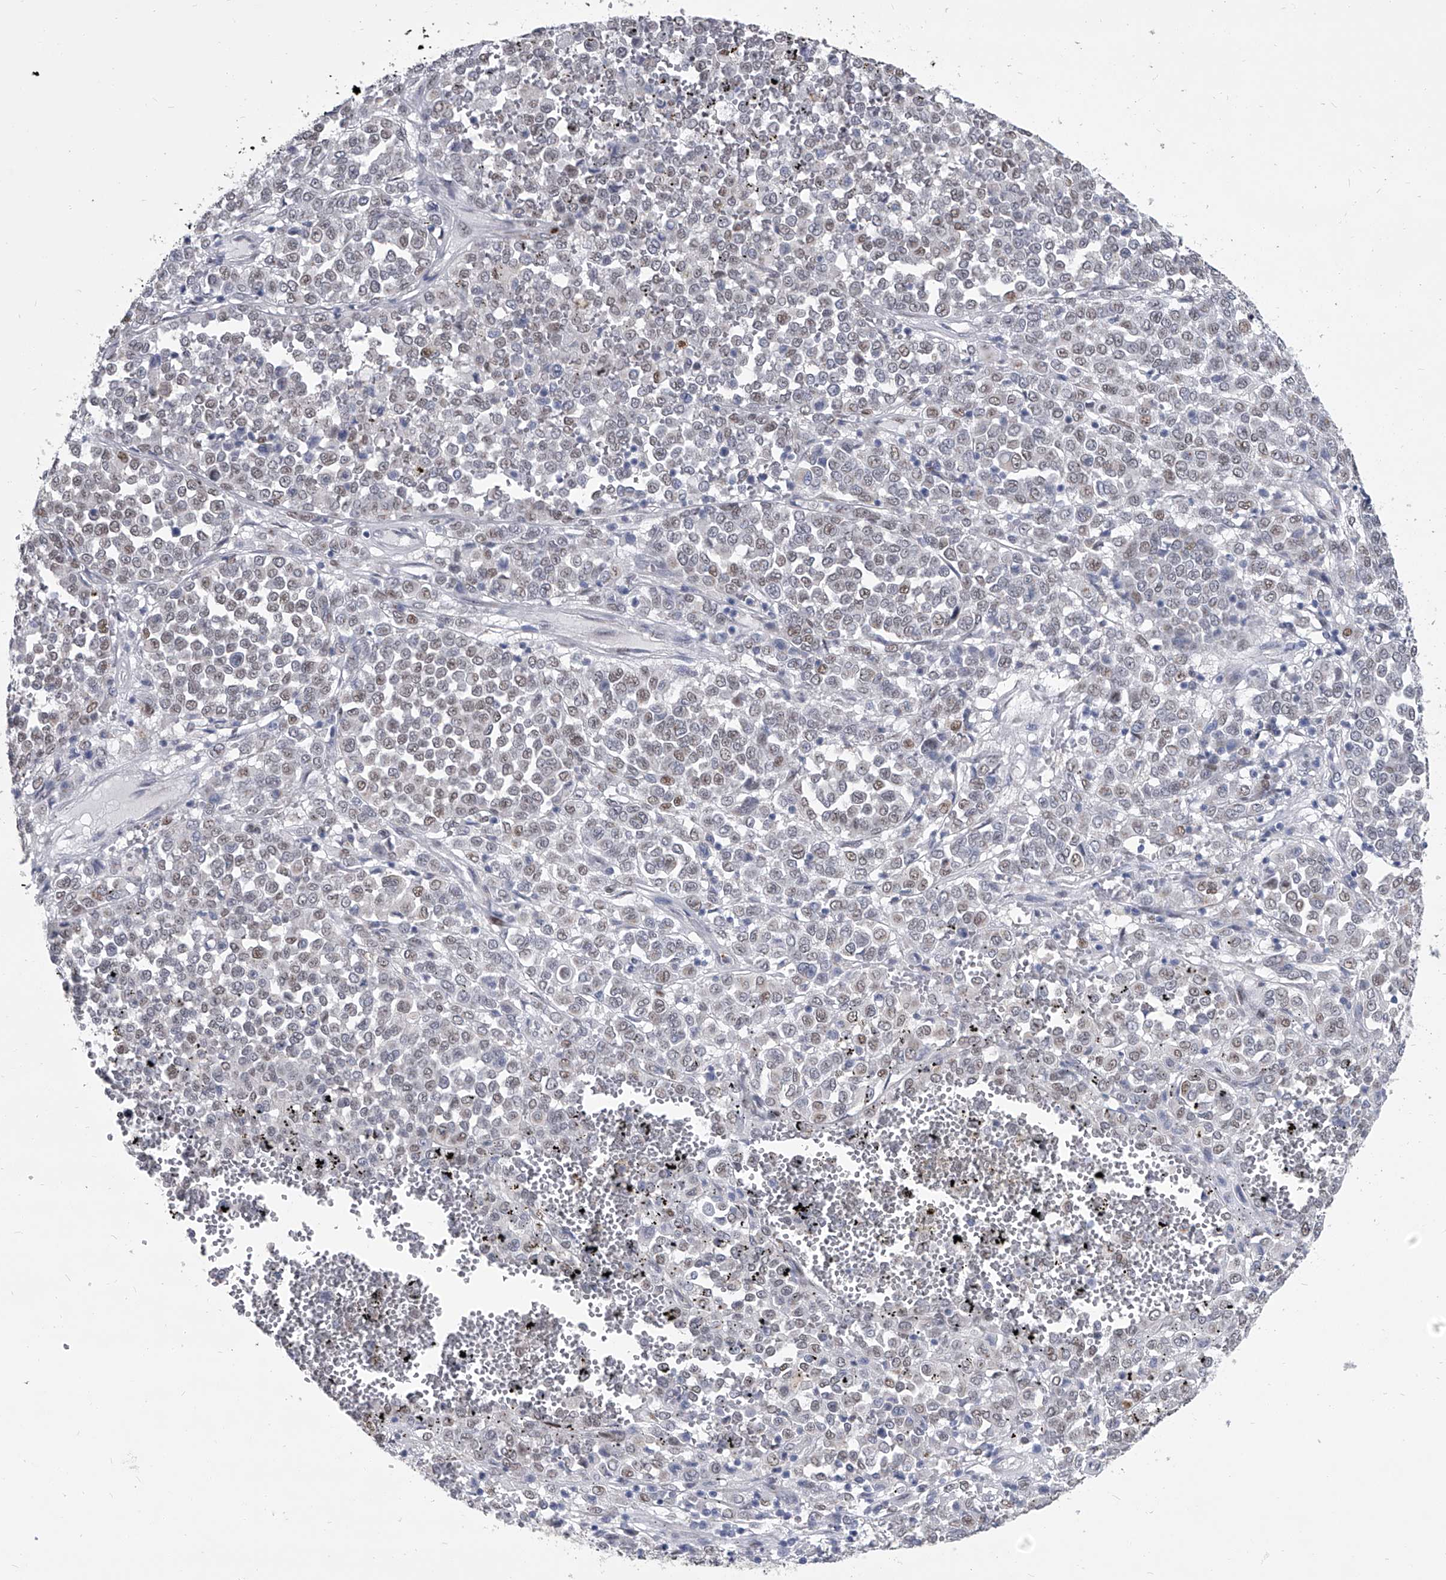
{"staining": {"intensity": "weak", "quantity": "<25%", "location": "nuclear"}, "tissue": "melanoma", "cell_type": "Tumor cells", "image_type": "cancer", "snomed": [{"axis": "morphology", "description": "Malignant melanoma, Metastatic site"}, {"axis": "topography", "description": "Pancreas"}], "caption": "Melanoma stained for a protein using IHC demonstrates no expression tumor cells.", "gene": "EVA1C", "patient": {"sex": "female", "age": 30}}